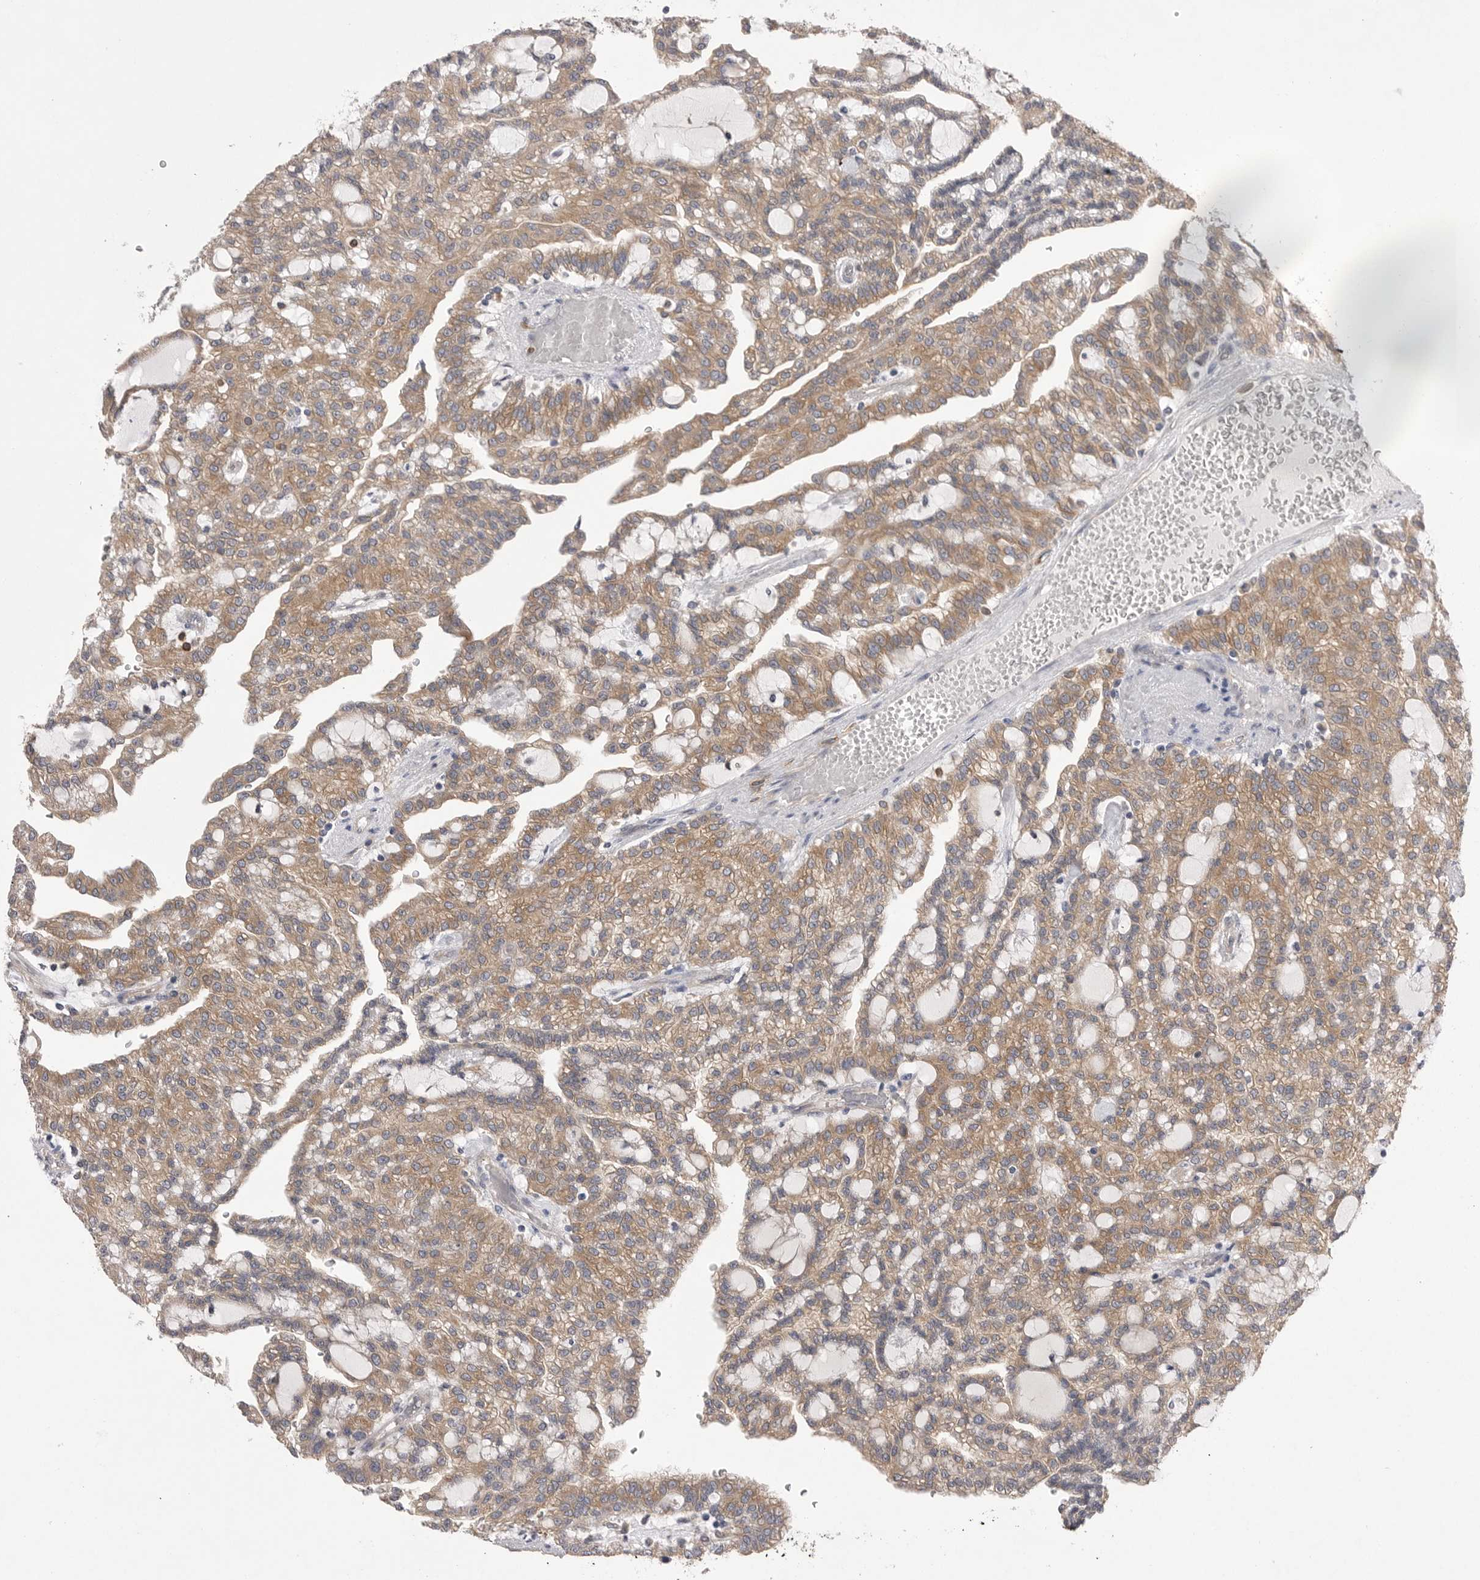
{"staining": {"intensity": "moderate", "quantity": ">75%", "location": "cytoplasmic/membranous"}, "tissue": "renal cancer", "cell_type": "Tumor cells", "image_type": "cancer", "snomed": [{"axis": "morphology", "description": "Adenocarcinoma, NOS"}, {"axis": "topography", "description": "Kidney"}], "caption": "Approximately >75% of tumor cells in human renal cancer (adenocarcinoma) display moderate cytoplasmic/membranous protein expression as visualized by brown immunohistochemical staining.", "gene": "VAC14", "patient": {"sex": "male", "age": 63}}